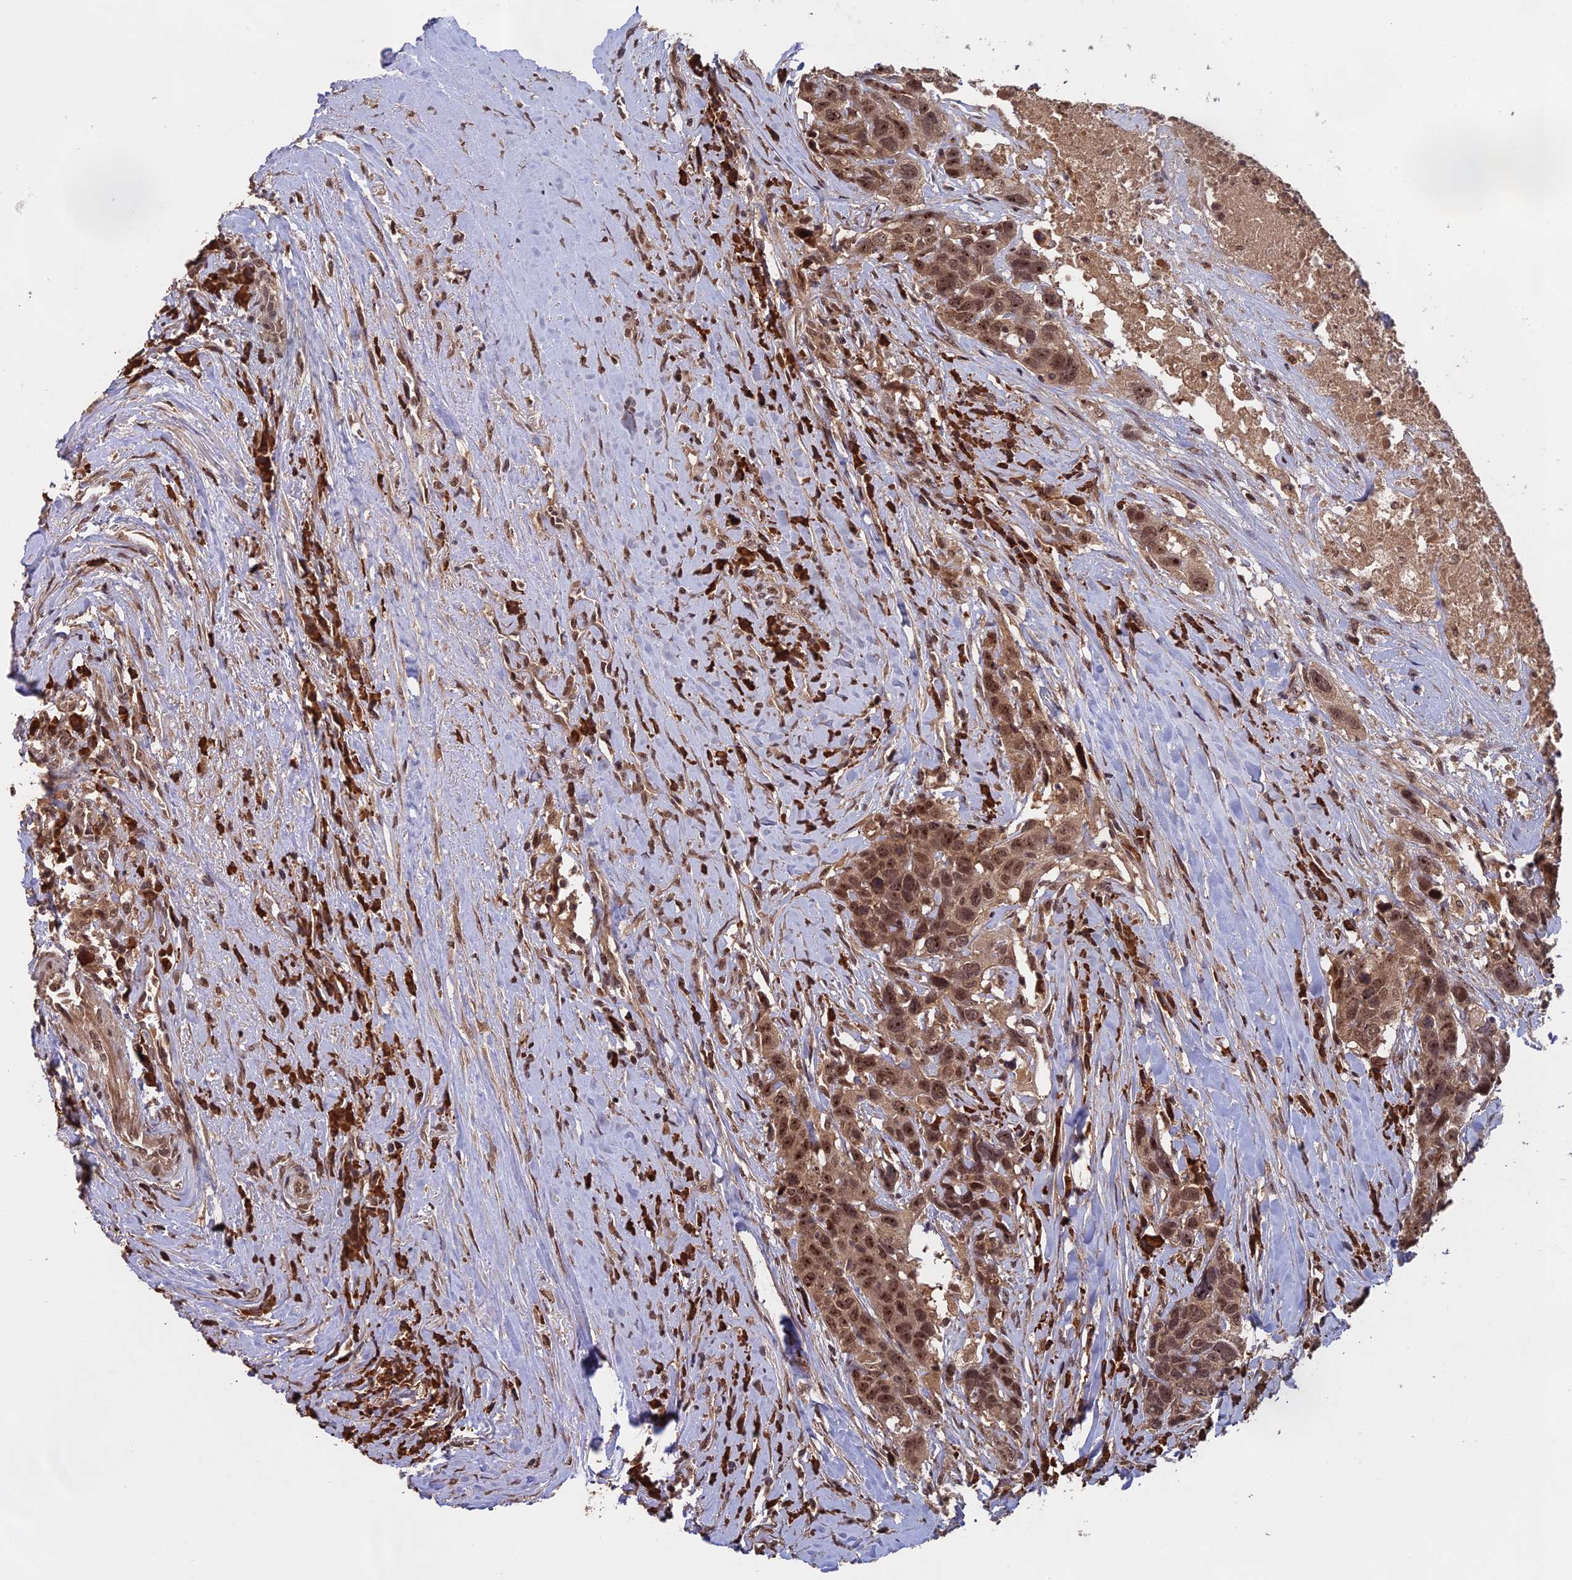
{"staining": {"intensity": "moderate", "quantity": ">75%", "location": "nuclear"}, "tissue": "head and neck cancer", "cell_type": "Tumor cells", "image_type": "cancer", "snomed": [{"axis": "morphology", "description": "Squamous cell carcinoma, NOS"}, {"axis": "topography", "description": "Head-Neck"}], "caption": "Immunohistochemistry of human head and neck cancer exhibits medium levels of moderate nuclear positivity in about >75% of tumor cells. The staining was performed using DAB (3,3'-diaminobenzidine), with brown indicating positive protein expression. Nuclei are stained blue with hematoxylin.", "gene": "OSBPL1A", "patient": {"sex": "male", "age": 66}}